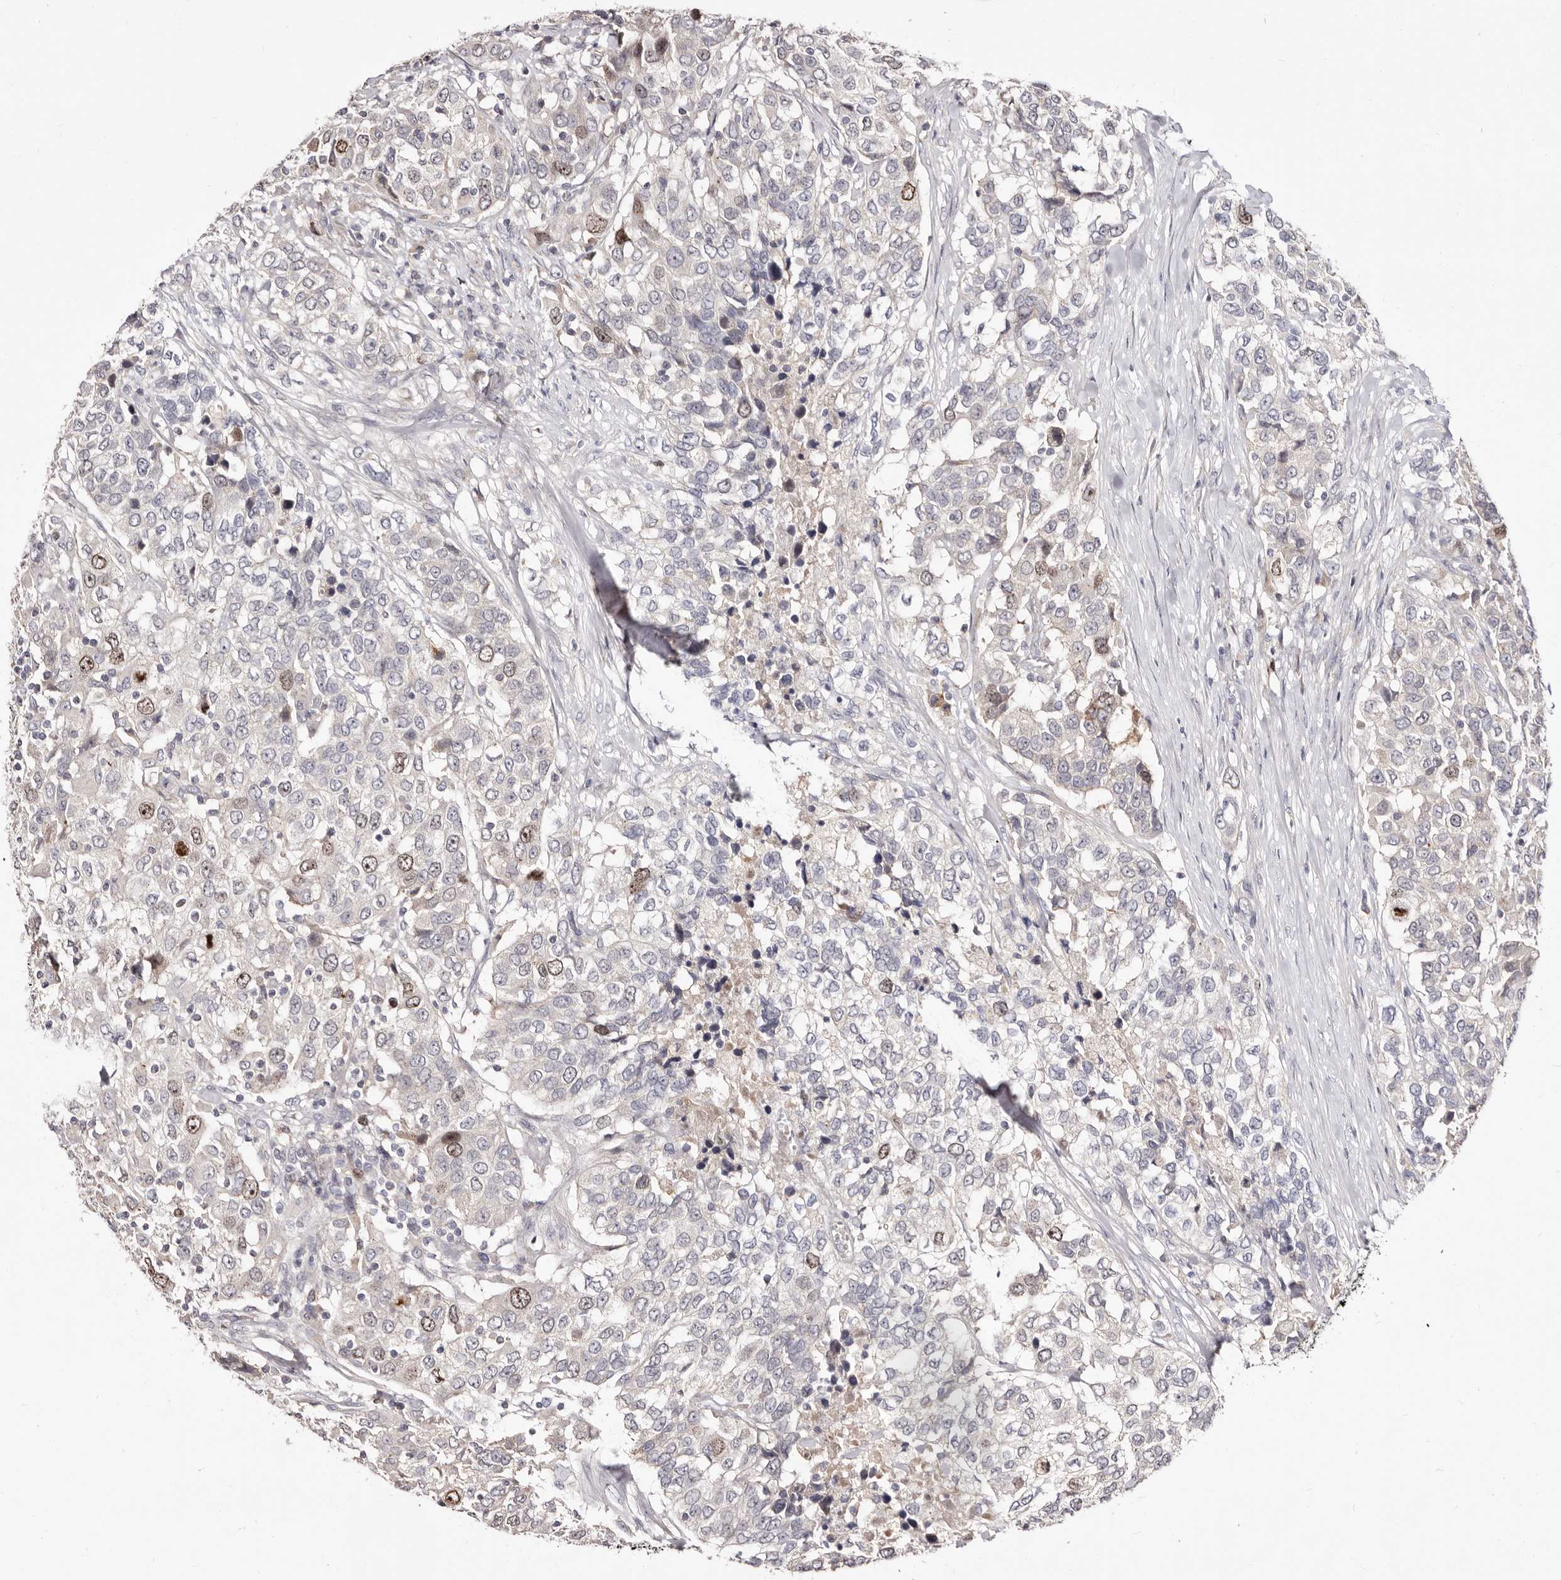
{"staining": {"intensity": "moderate", "quantity": "<25%", "location": "nuclear"}, "tissue": "urothelial cancer", "cell_type": "Tumor cells", "image_type": "cancer", "snomed": [{"axis": "morphology", "description": "Urothelial carcinoma, High grade"}, {"axis": "topography", "description": "Urinary bladder"}], "caption": "Immunohistochemical staining of high-grade urothelial carcinoma reveals low levels of moderate nuclear protein staining in approximately <25% of tumor cells.", "gene": "CDCA8", "patient": {"sex": "female", "age": 80}}